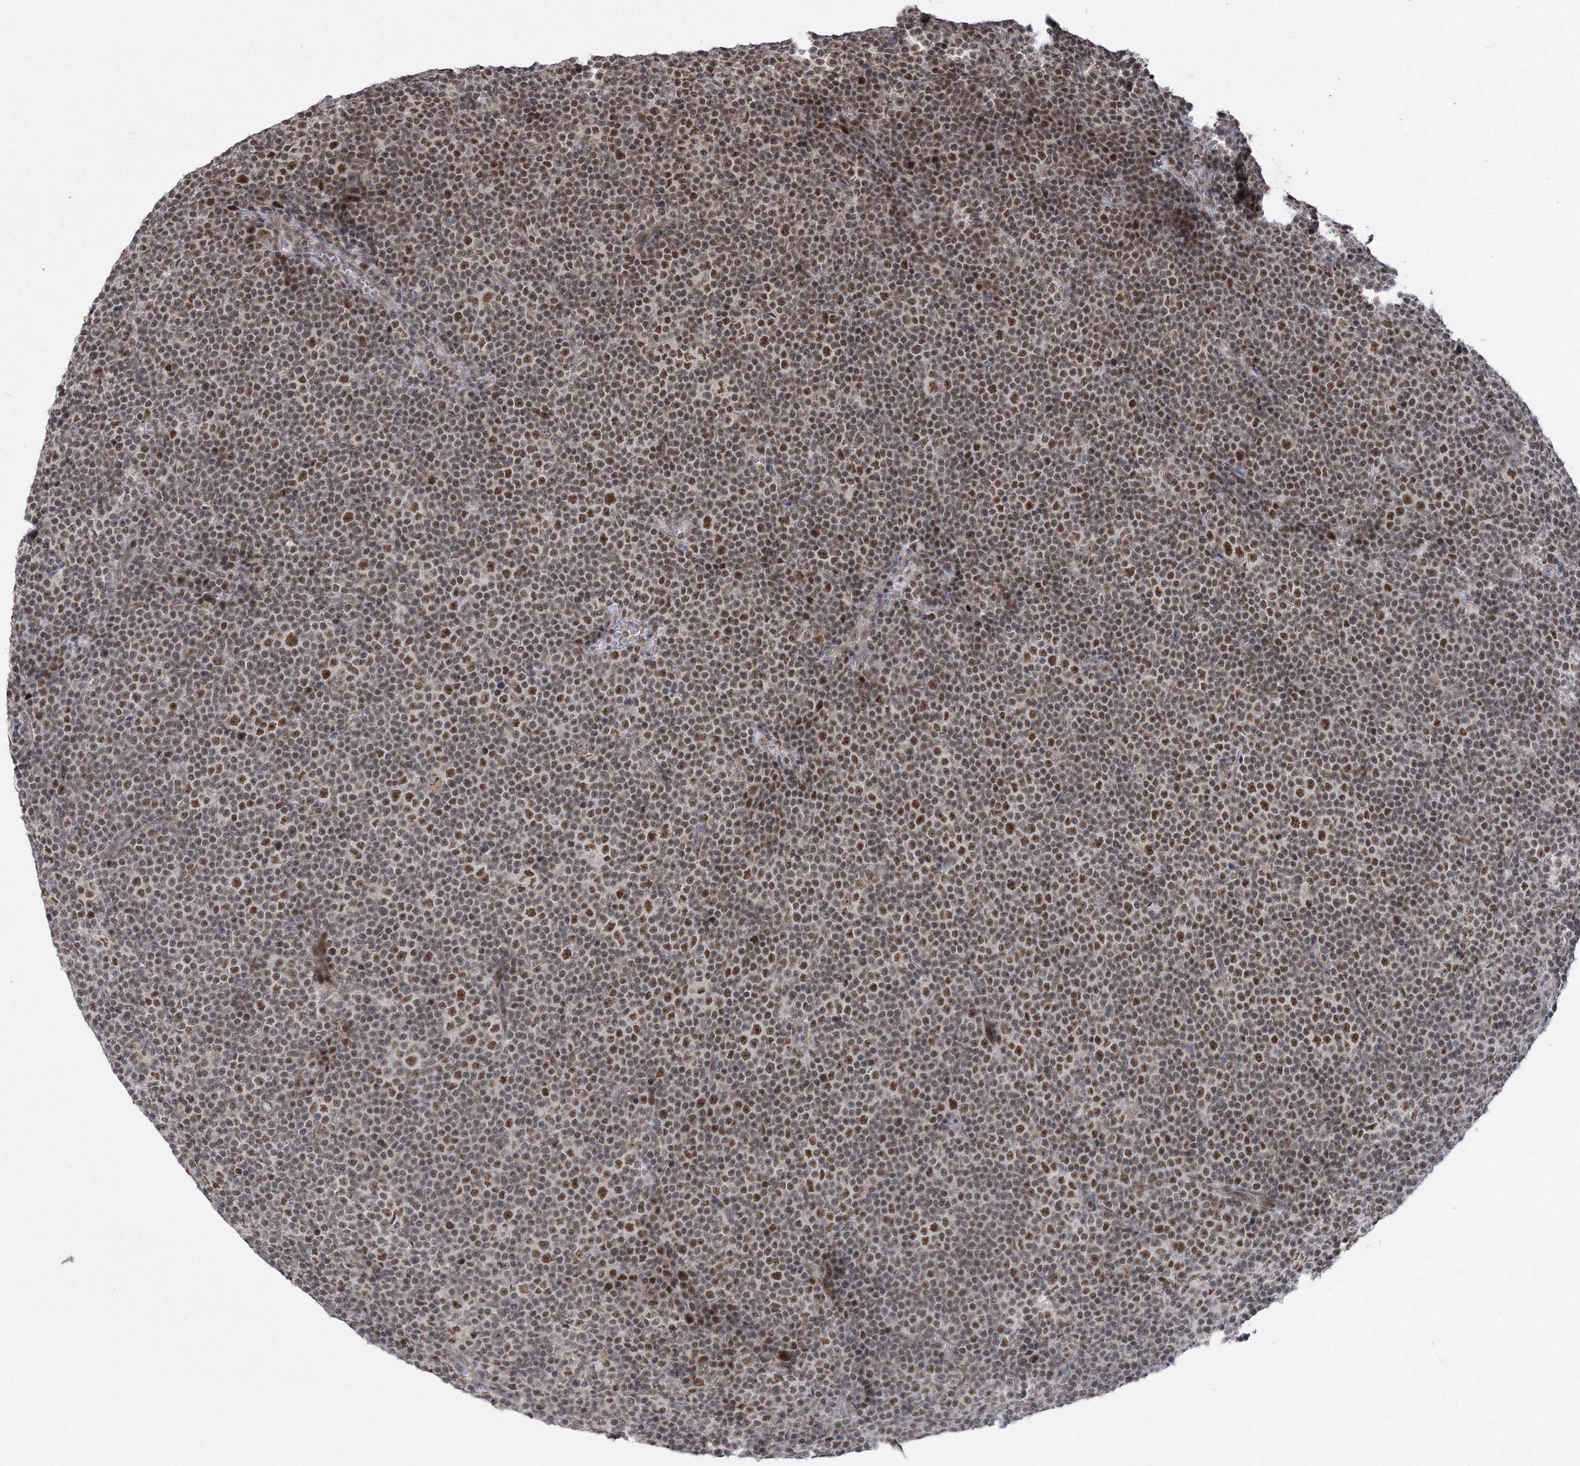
{"staining": {"intensity": "moderate", "quantity": ">75%", "location": "nuclear"}, "tissue": "lymphoma", "cell_type": "Tumor cells", "image_type": "cancer", "snomed": [{"axis": "morphology", "description": "Malignant lymphoma, non-Hodgkin's type, Low grade"}, {"axis": "topography", "description": "Lymph node"}], "caption": "About >75% of tumor cells in human lymphoma exhibit moderate nuclear protein expression as visualized by brown immunohistochemical staining.", "gene": "PDS5A", "patient": {"sex": "female", "age": 67}}